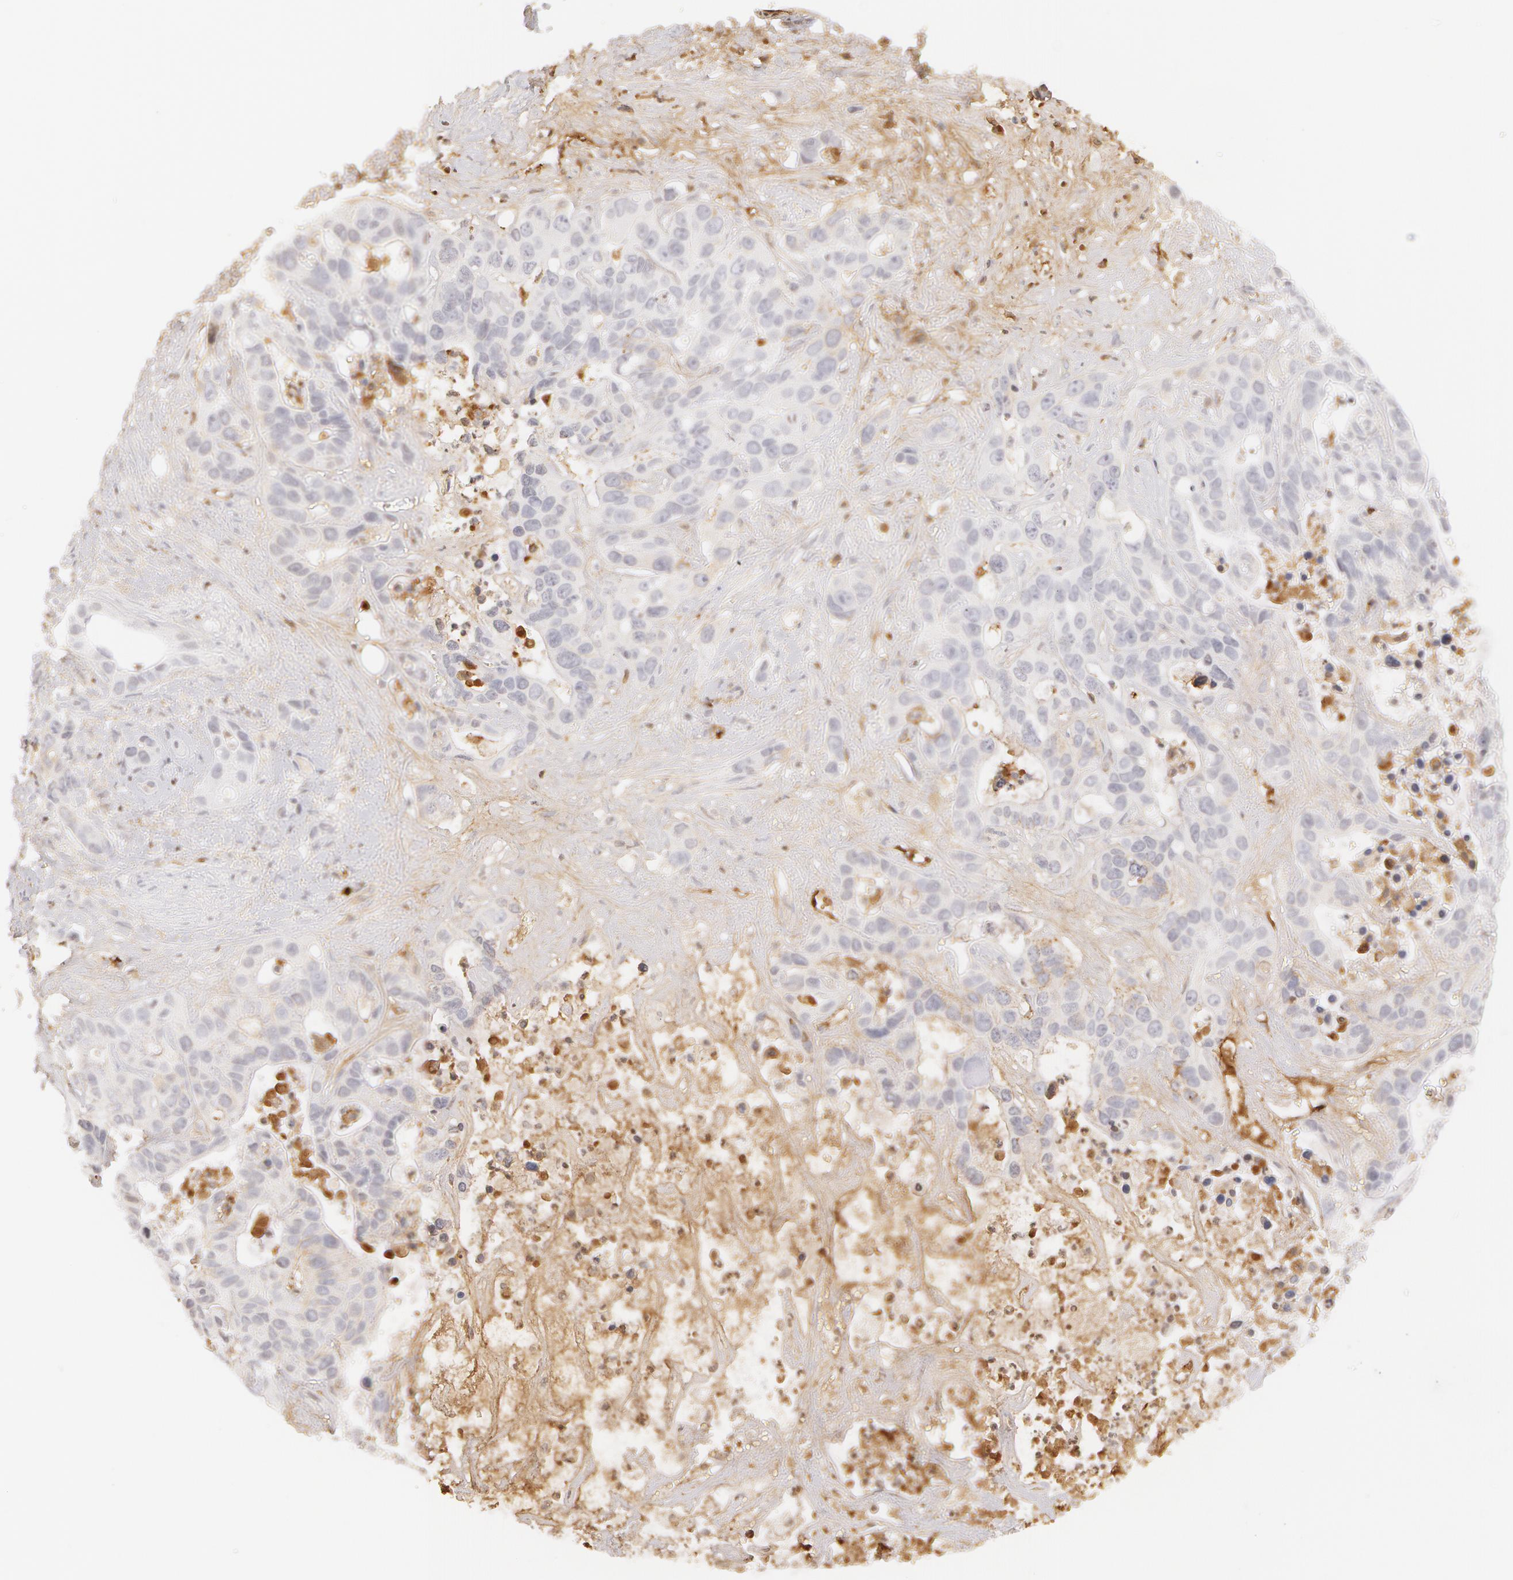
{"staining": {"intensity": "negative", "quantity": "none", "location": "none"}, "tissue": "liver cancer", "cell_type": "Tumor cells", "image_type": "cancer", "snomed": [{"axis": "morphology", "description": "Cholangiocarcinoma"}, {"axis": "topography", "description": "Liver"}], "caption": "The image displays no staining of tumor cells in liver cancer.", "gene": "VWF", "patient": {"sex": "female", "age": 65}}